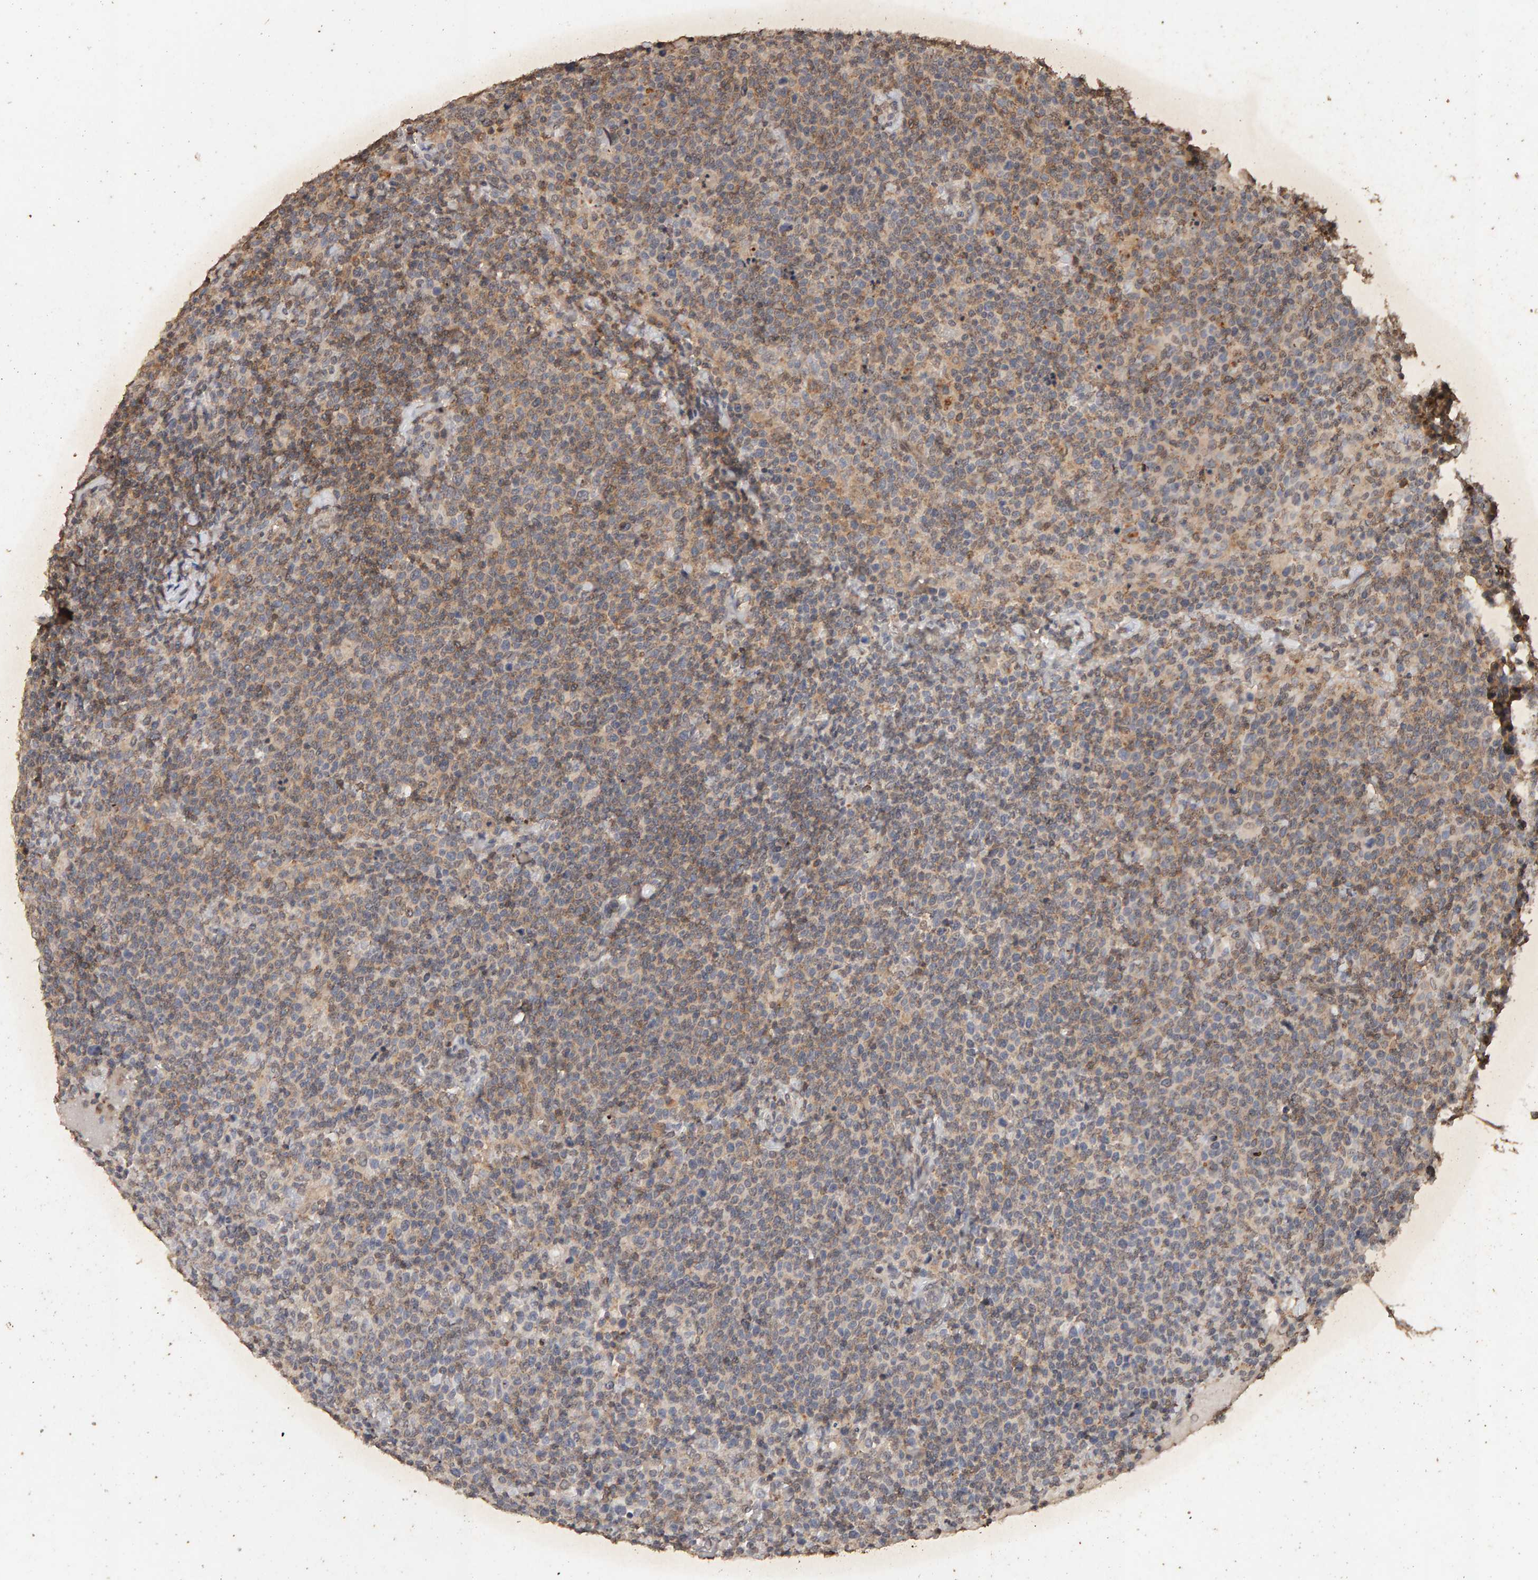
{"staining": {"intensity": "weak", "quantity": ">75%", "location": "cytoplasmic/membranous"}, "tissue": "lymphoma", "cell_type": "Tumor cells", "image_type": "cancer", "snomed": [{"axis": "morphology", "description": "Malignant lymphoma, non-Hodgkin's type, High grade"}, {"axis": "topography", "description": "Lymph node"}], "caption": "Protein expression analysis of high-grade malignant lymphoma, non-Hodgkin's type displays weak cytoplasmic/membranous staining in about >75% of tumor cells.", "gene": "DNAJB5", "patient": {"sex": "male", "age": 61}}